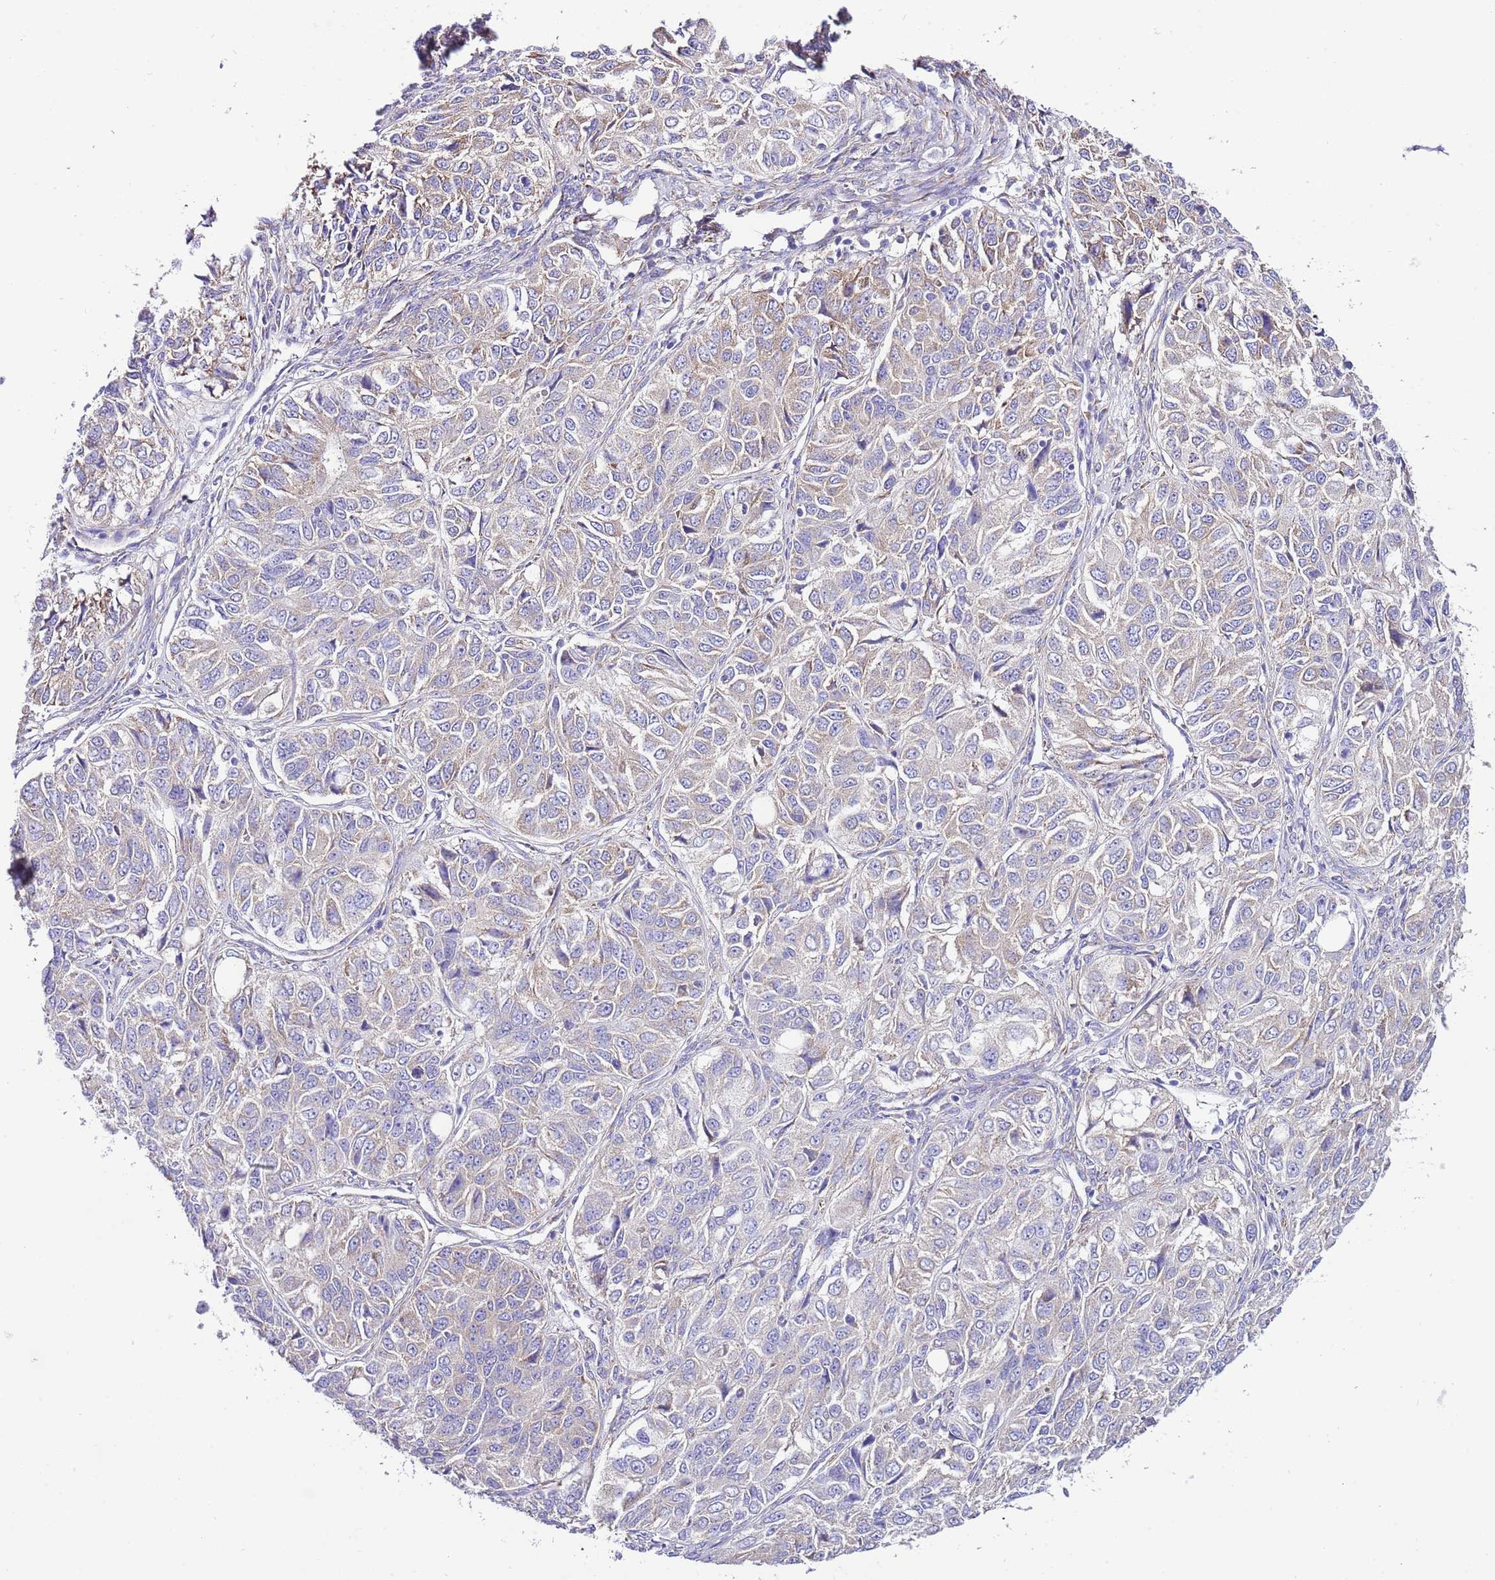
{"staining": {"intensity": "weak", "quantity": "<25%", "location": "cytoplasmic/membranous"}, "tissue": "ovarian cancer", "cell_type": "Tumor cells", "image_type": "cancer", "snomed": [{"axis": "morphology", "description": "Carcinoma, endometroid"}, {"axis": "topography", "description": "Ovary"}], "caption": "A micrograph of human endometroid carcinoma (ovarian) is negative for staining in tumor cells.", "gene": "RPS10", "patient": {"sex": "female", "age": 51}}